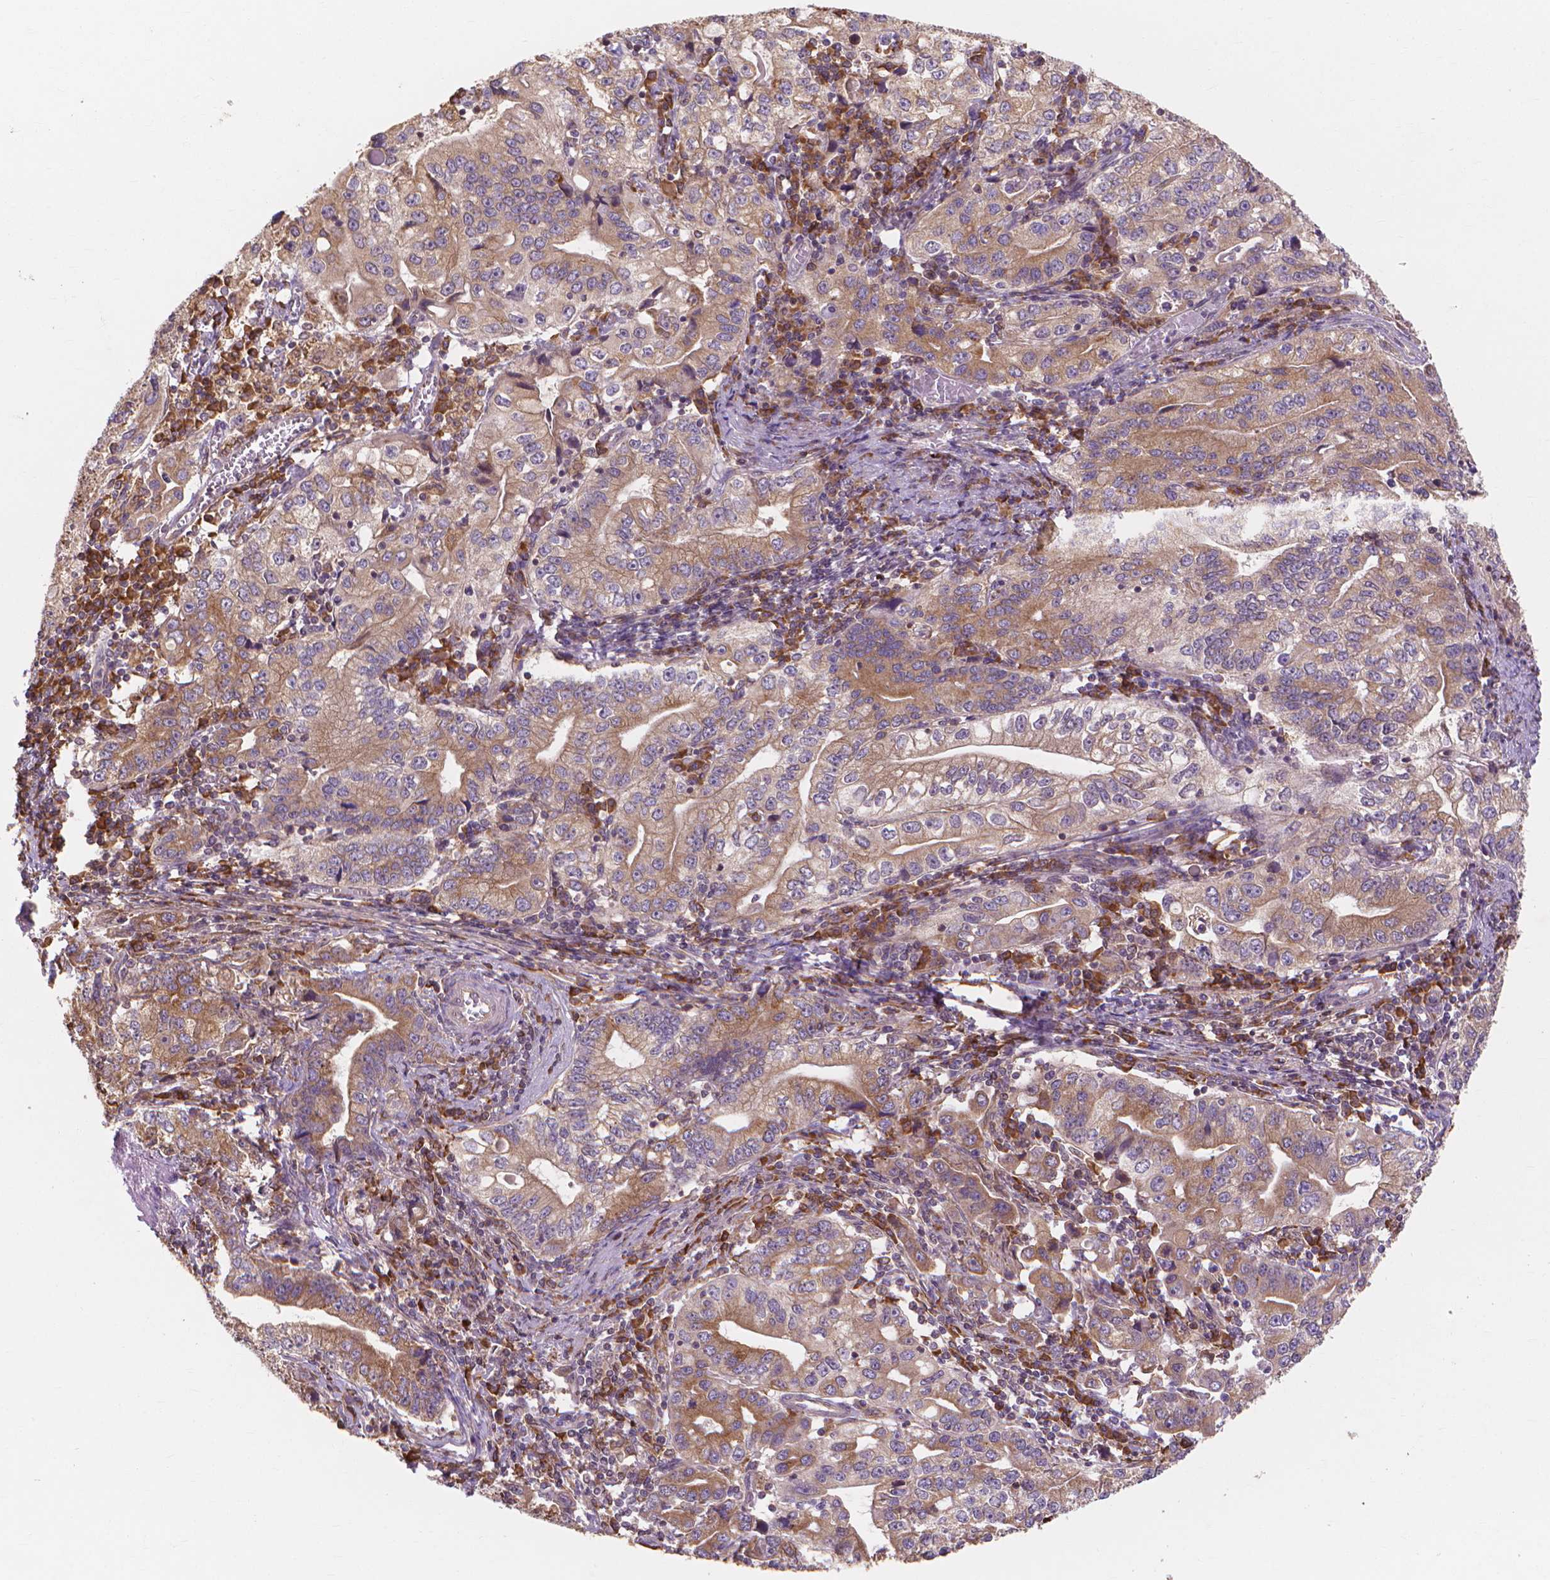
{"staining": {"intensity": "moderate", "quantity": ">75%", "location": "cytoplasmic/membranous"}, "tissue": "stomach cancer", "cell_type": "Tumor cells", "image_type": "cancer", "snomed": [{"axis": "morphology", "description": "Adenocarcinoma, NOS"}, {"axis": "topography", "description": "Stomach, lower"}], "caption": "Immunohistochemistry (DAB (3,3'-diaminobenzidine)) staining of adenocarcinoma (stomach) shows moderate cytoplasmic/membranous protein expression in about >75% of tumor cells.", "gene": "TAB2", "patient": {"sex": "female", "age": 72}}